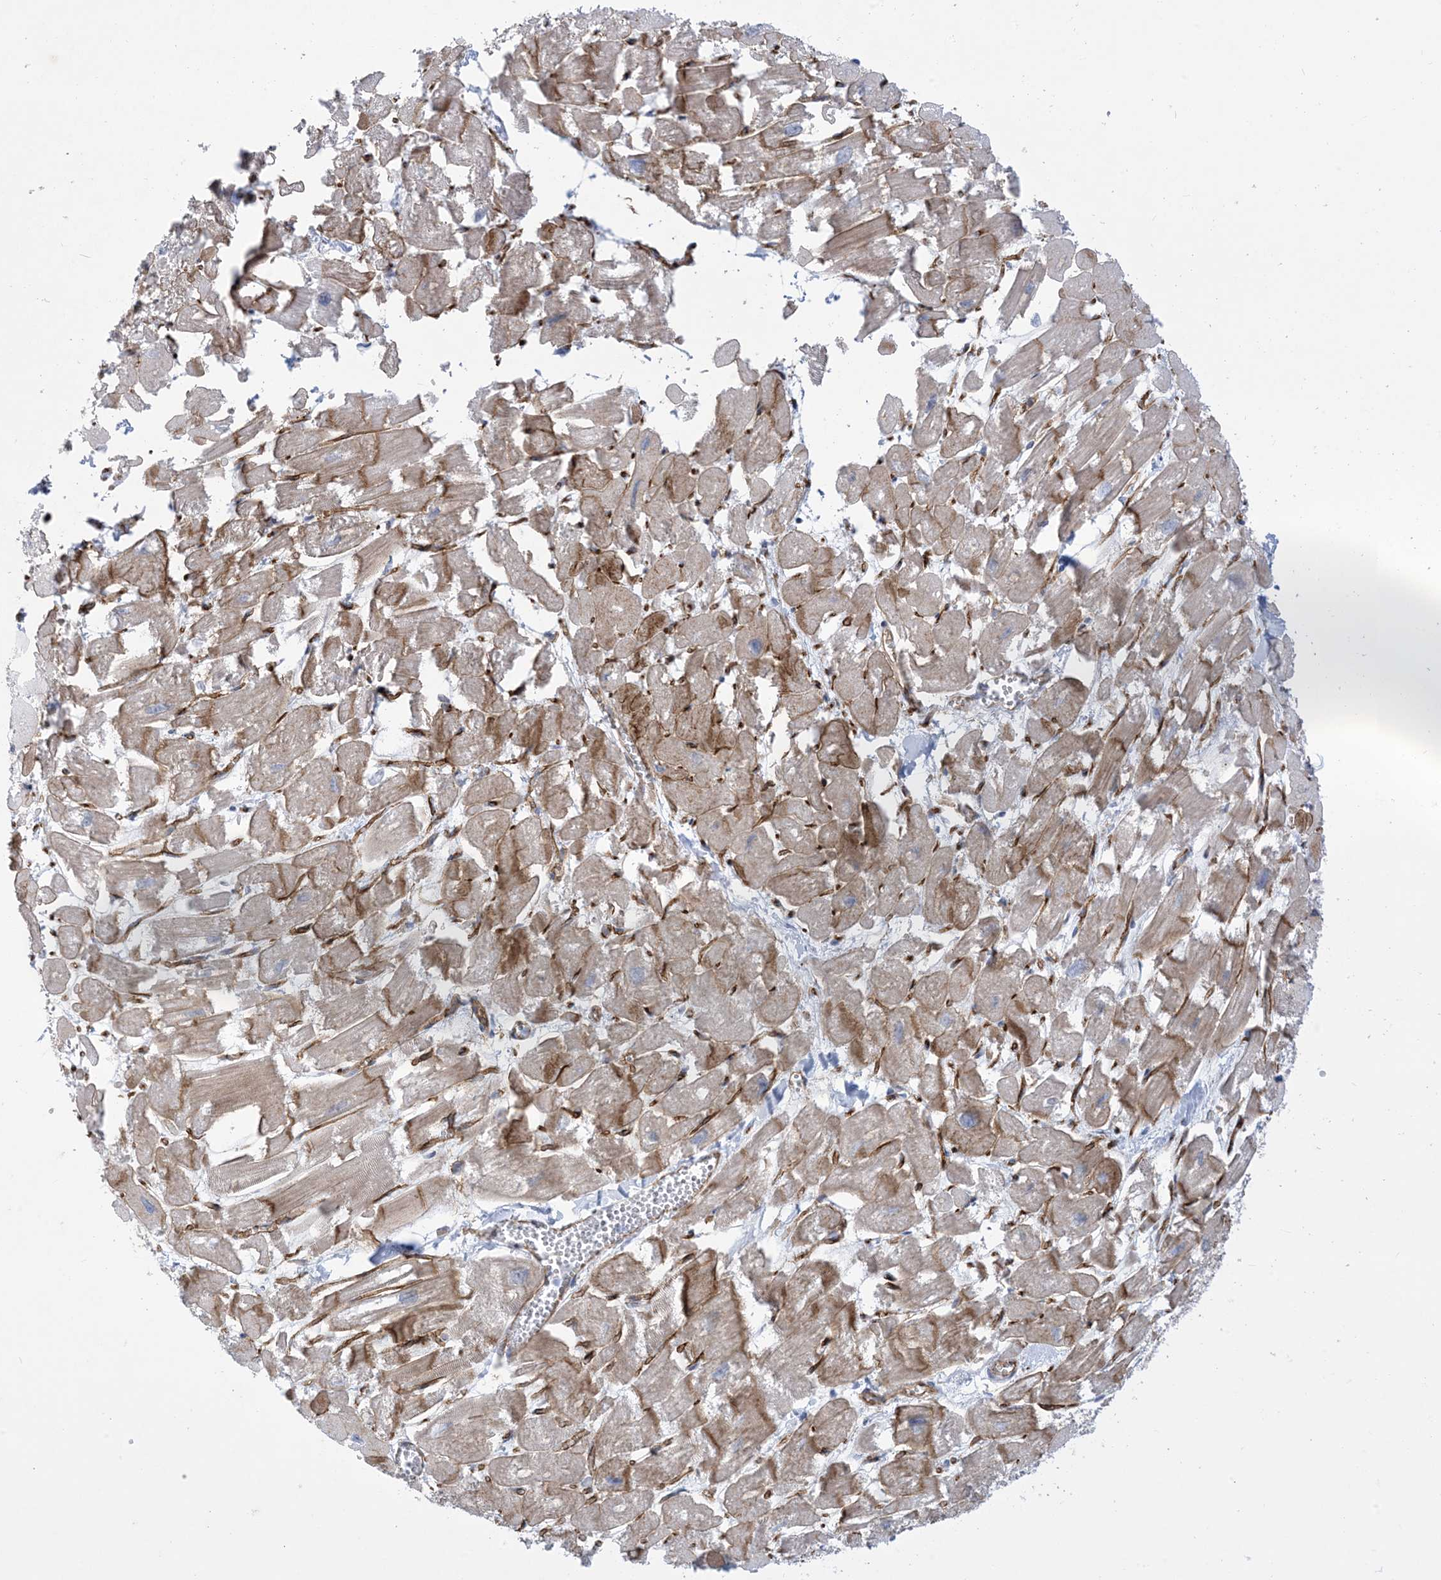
{"staining": {"intensity": "moderate", "quantity": ">75%", "location": "cytoplasmic/membranous"}, "tissue": "heart muscle", "cell_type": "Cardiomyocytes", "image_type": "normal", "snomed": [{"axis": "morphology", "description": "Normal tissue, NOS"}, {"axis": "topography", "description": "Heart"}], "caption": "A medium amount of moderate cytoplasmic/membranous positivity is identified in about >75% of cardiomyocytes in normal heart muscle. The staining was performed using DAB (3,3'-diaminobenzidine) to visualize the protein expression in brown, while the nuclei were stained in blue with hematoxylin (Magnification: 20x).", "gene": "MARS2", "patient": {"sex": "male", "age": 54}}